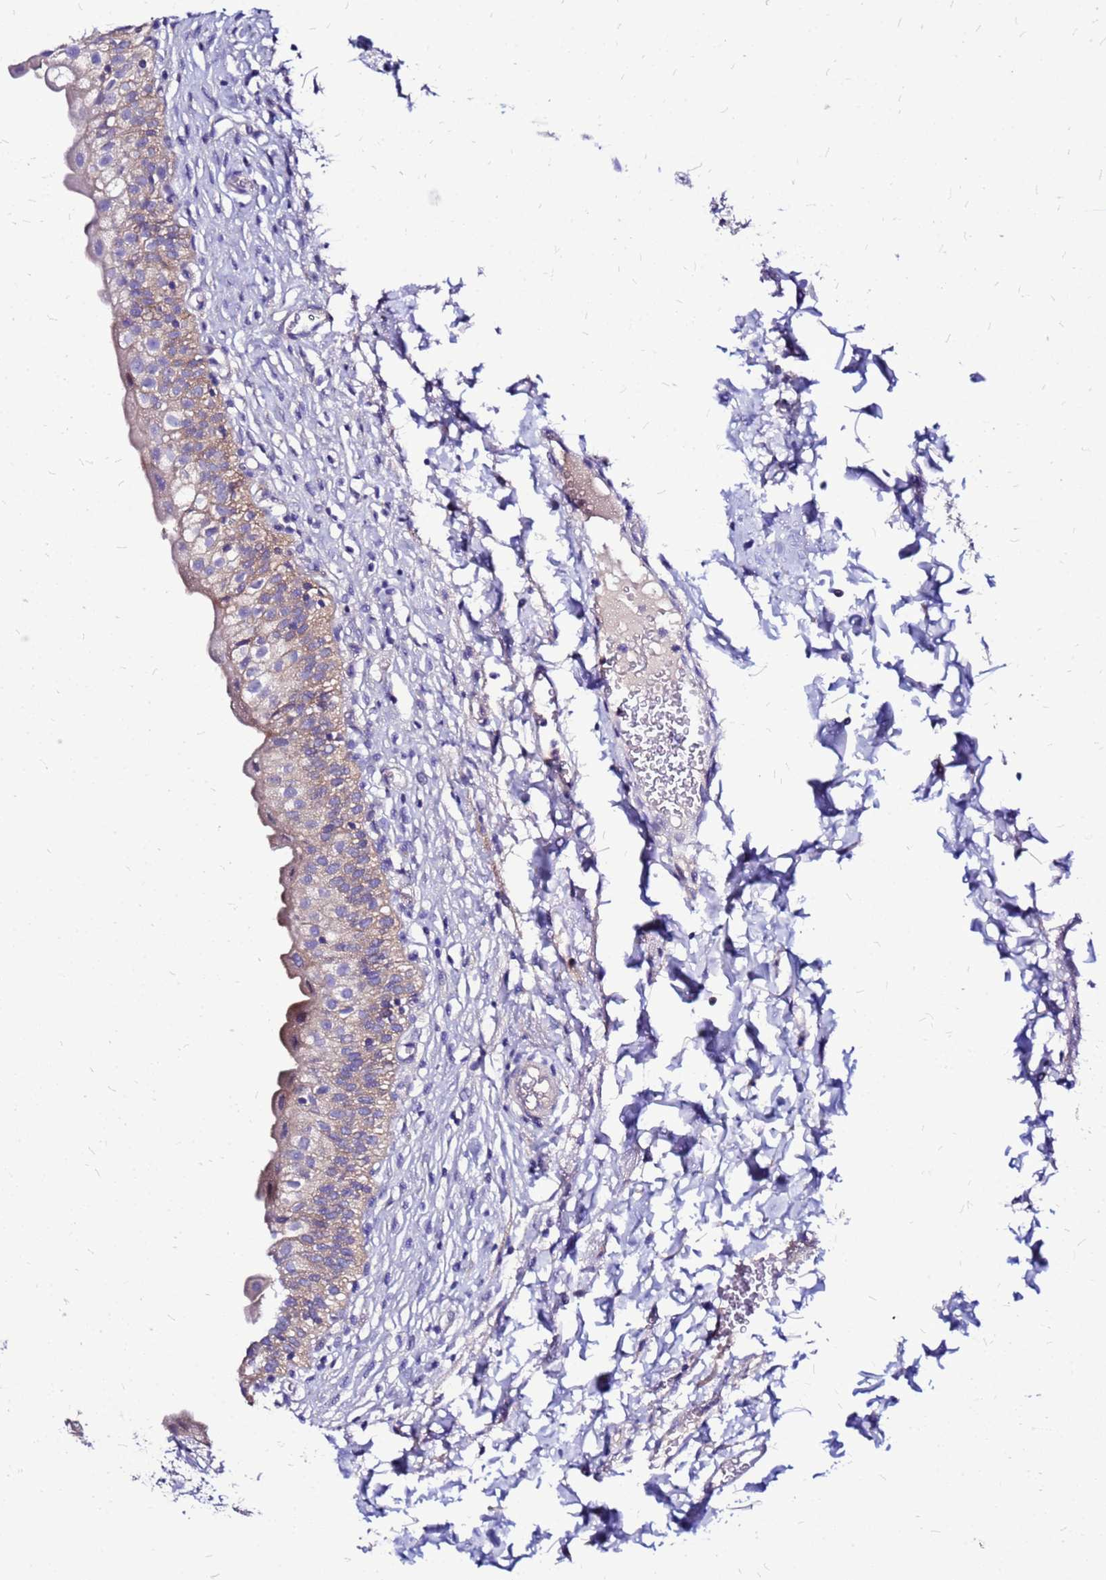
{"staining": {"intensity": "moderate", "quantity": "25%-75%", "location": "cytoplasmic/membranous"}, "tissue": "urinary bladder", "cell_type": "Urothelial cells", "image_type": "normal", "snomed": [{"axis": "morphology", "description": "Normal tissue, NOS"}, {"axis": "topography", "description": "Urinary bladder"}], "caption": "High-power microscopy captured an immunohistochemistry (IHC) histopathology image of benign urinary bladder, revealing moderate cytoplasmic/membranous expression in about 25%-75% of urothelial cells. Nuclei are stained in blue.", "gene": "ARHGEF35", "patient": {"sex": "male", "age": 55}}